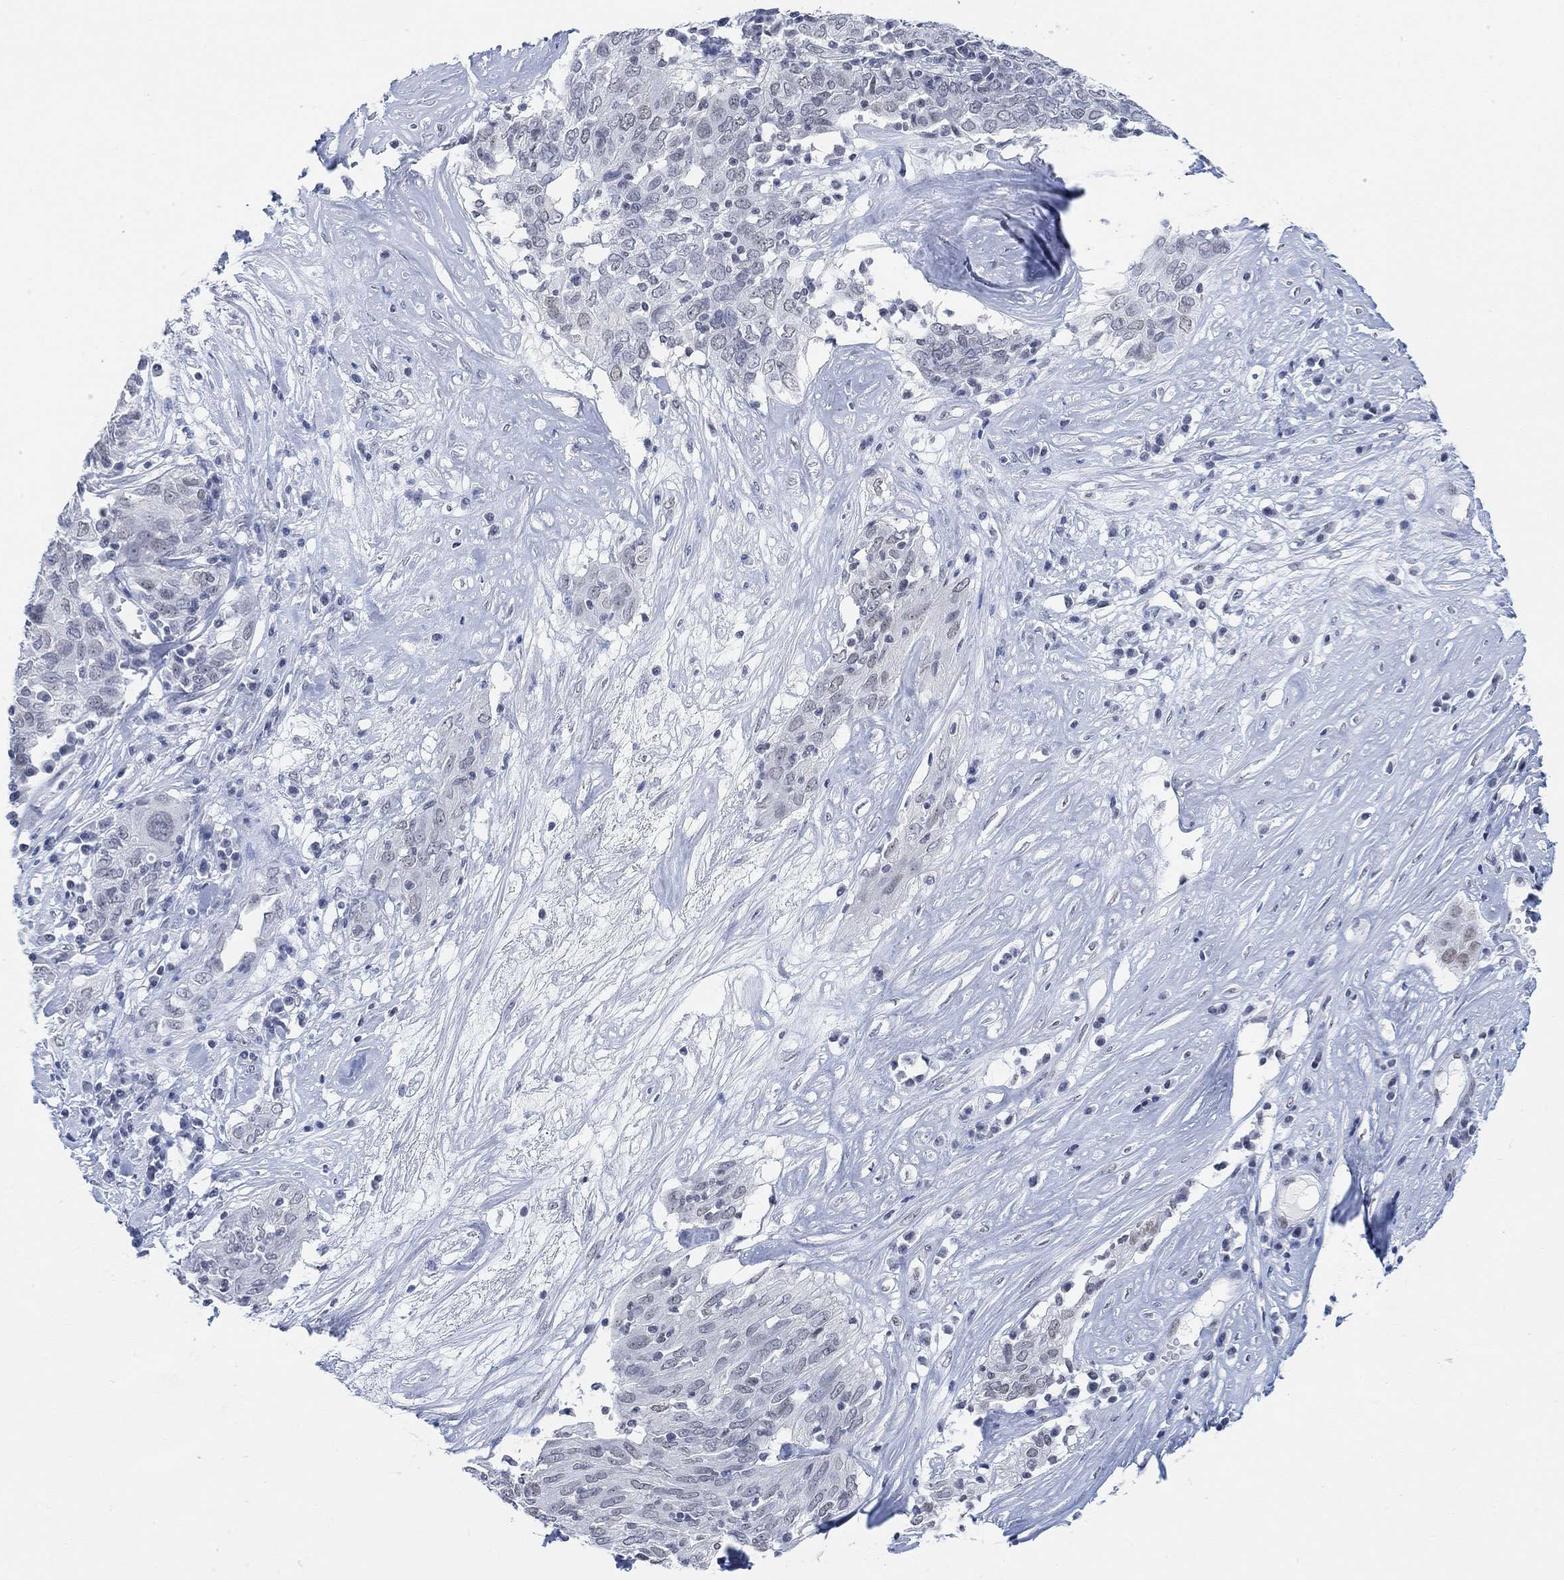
{"staining": {"intensity": "negative", "quantity": "none", "location": "none"}, "tissue": "ovarian cancer", "cell_type": "Tumor cells", "image_type": "cancer", "snomed": [{"axis": "morphology", "description": "Carcinoma, endometroid"}, {"axis": "topography", "description": "Ovary"}], "caption": "Immunohistochemistry (IHC) of human endometroid carcinoma (ovarian) shows no positivity in tumor cells.", "gene": "PURG", "patient": {"sex": "female", "age": 50}}